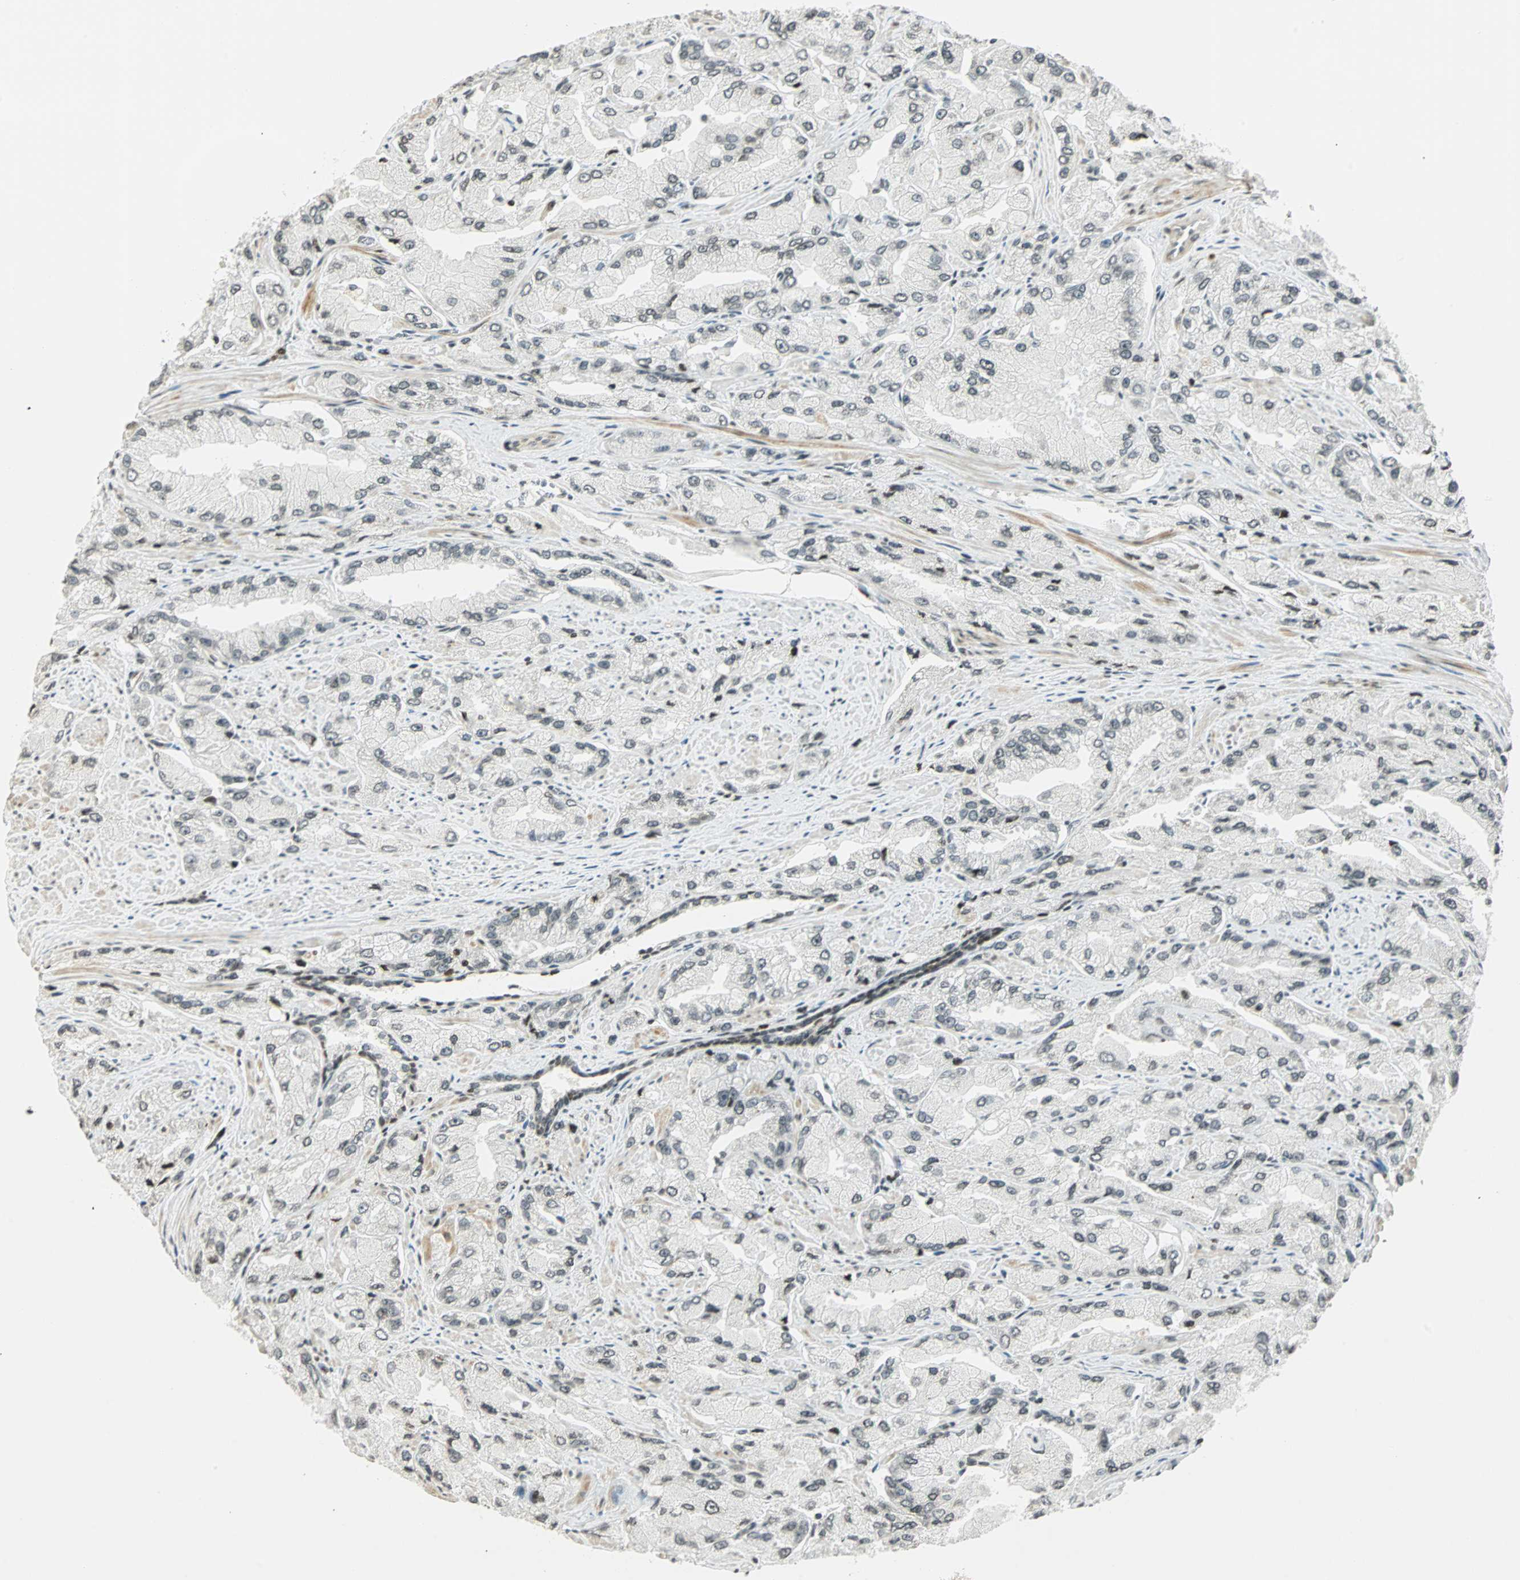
{"staining": {"intensity": "weak", "quantity": "25%-75%", "location": "nuclear"}, "tissue": "prostate cancer", "cell_type": "Tumor cells", "image_type": "cancer", "snomed": [{"axis": "morphology", "description": "Adenocarcinoma, High grade"}, {"axis": "topography", "description": "Prostate"}], "caption": "Prostate cancer was stained to show a protein in brown. There is low levels of weak nuclear positivity in approximately 25%-75% of tumor cells.", "gene": "SMAD3", "patient": {"sex": "male", "age": 58}}